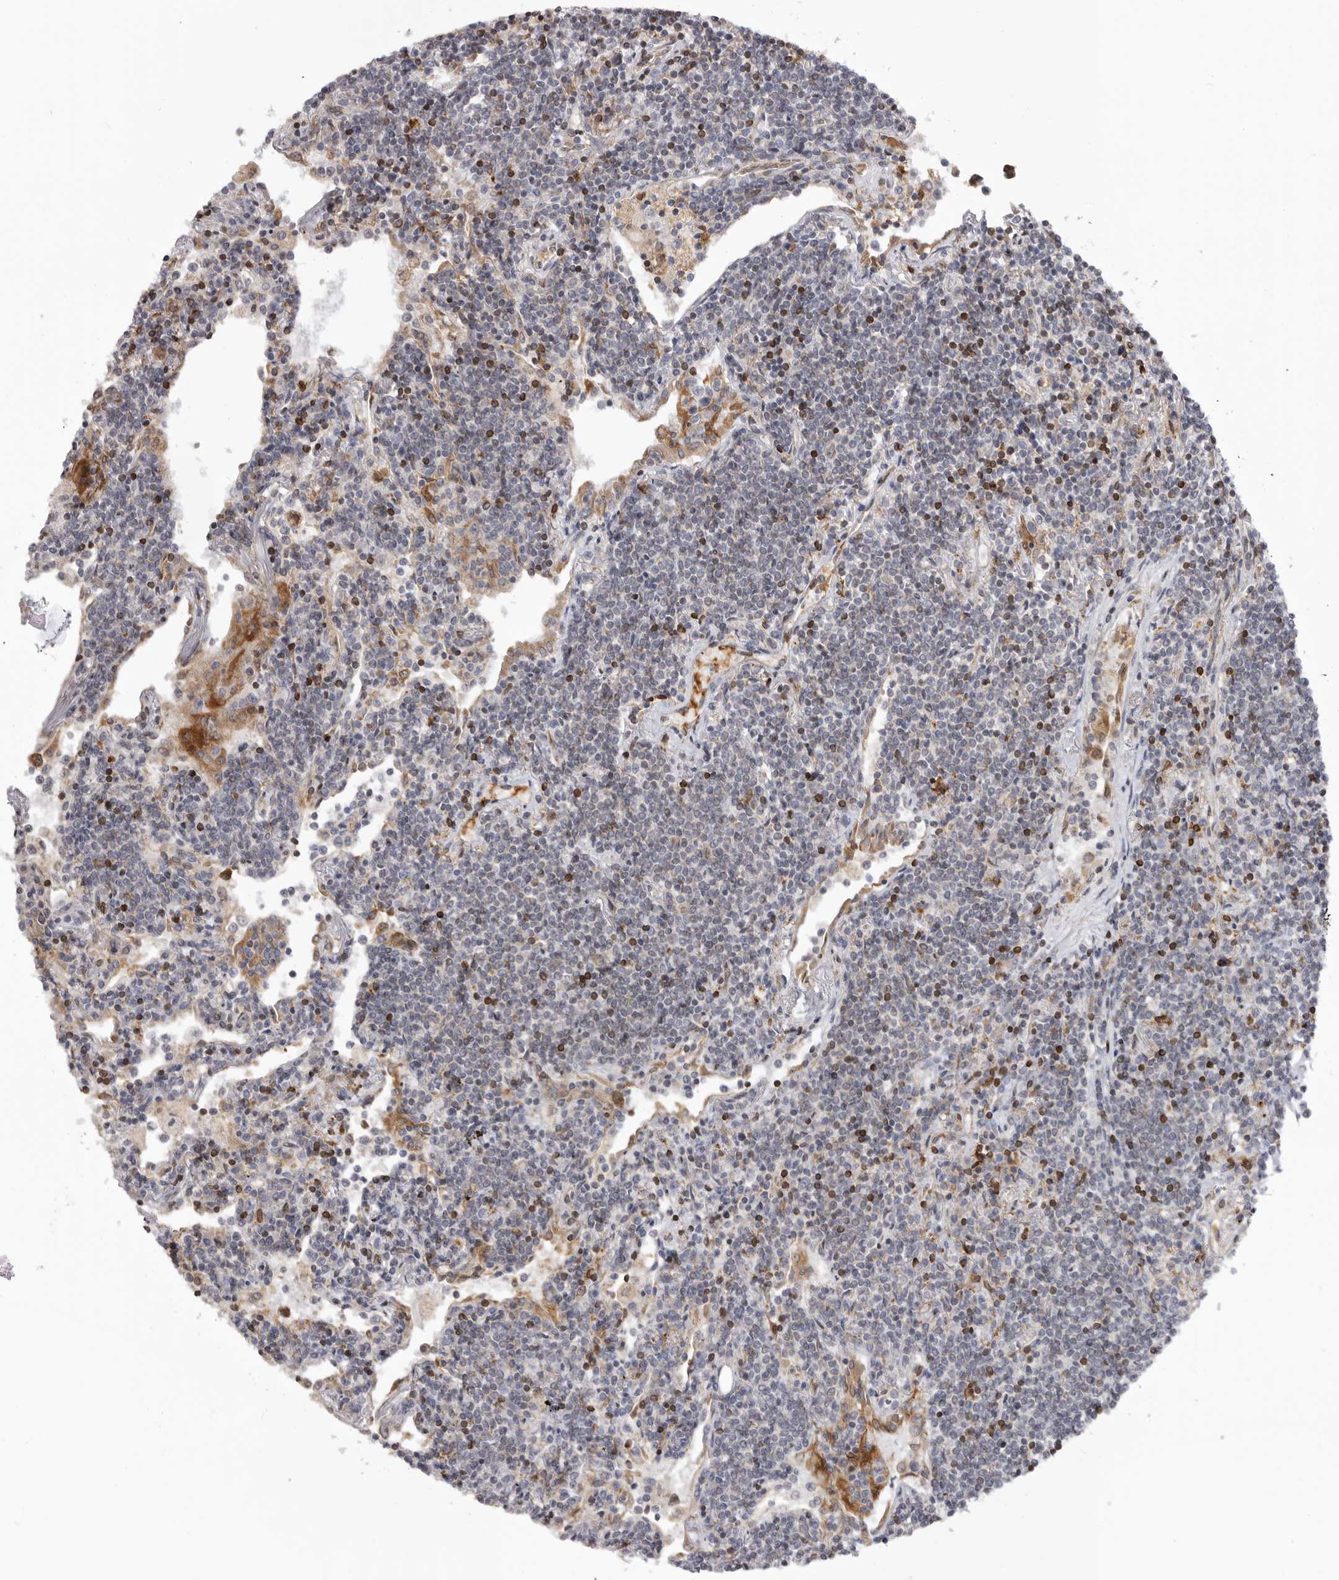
{"staining": {"intensity": "negative", "quantity": "none", "location": "none"}, "tissue": "lymphoma", "cell_type": "Tumor cells", "image_type": "cancer", "snomed": [{"axis": "morphology", "description": "Malignant lymphoma, non-Hodgkin's type, Low grade"}, {"axis": "topography", "description": "Lung"}], "caption": "DAB (3,3'-diaminobenzidine) immunohistochemical staining of human lymphoma reveals no significant expression in tumor cells. The staining is performed using DAB (3,3'-diaminobenzidine) brown chromogen with nuclei counter-stained in using hematoxylin.", "gene": "C4orf3", "patient": {"sex": "female", "age": 71}}